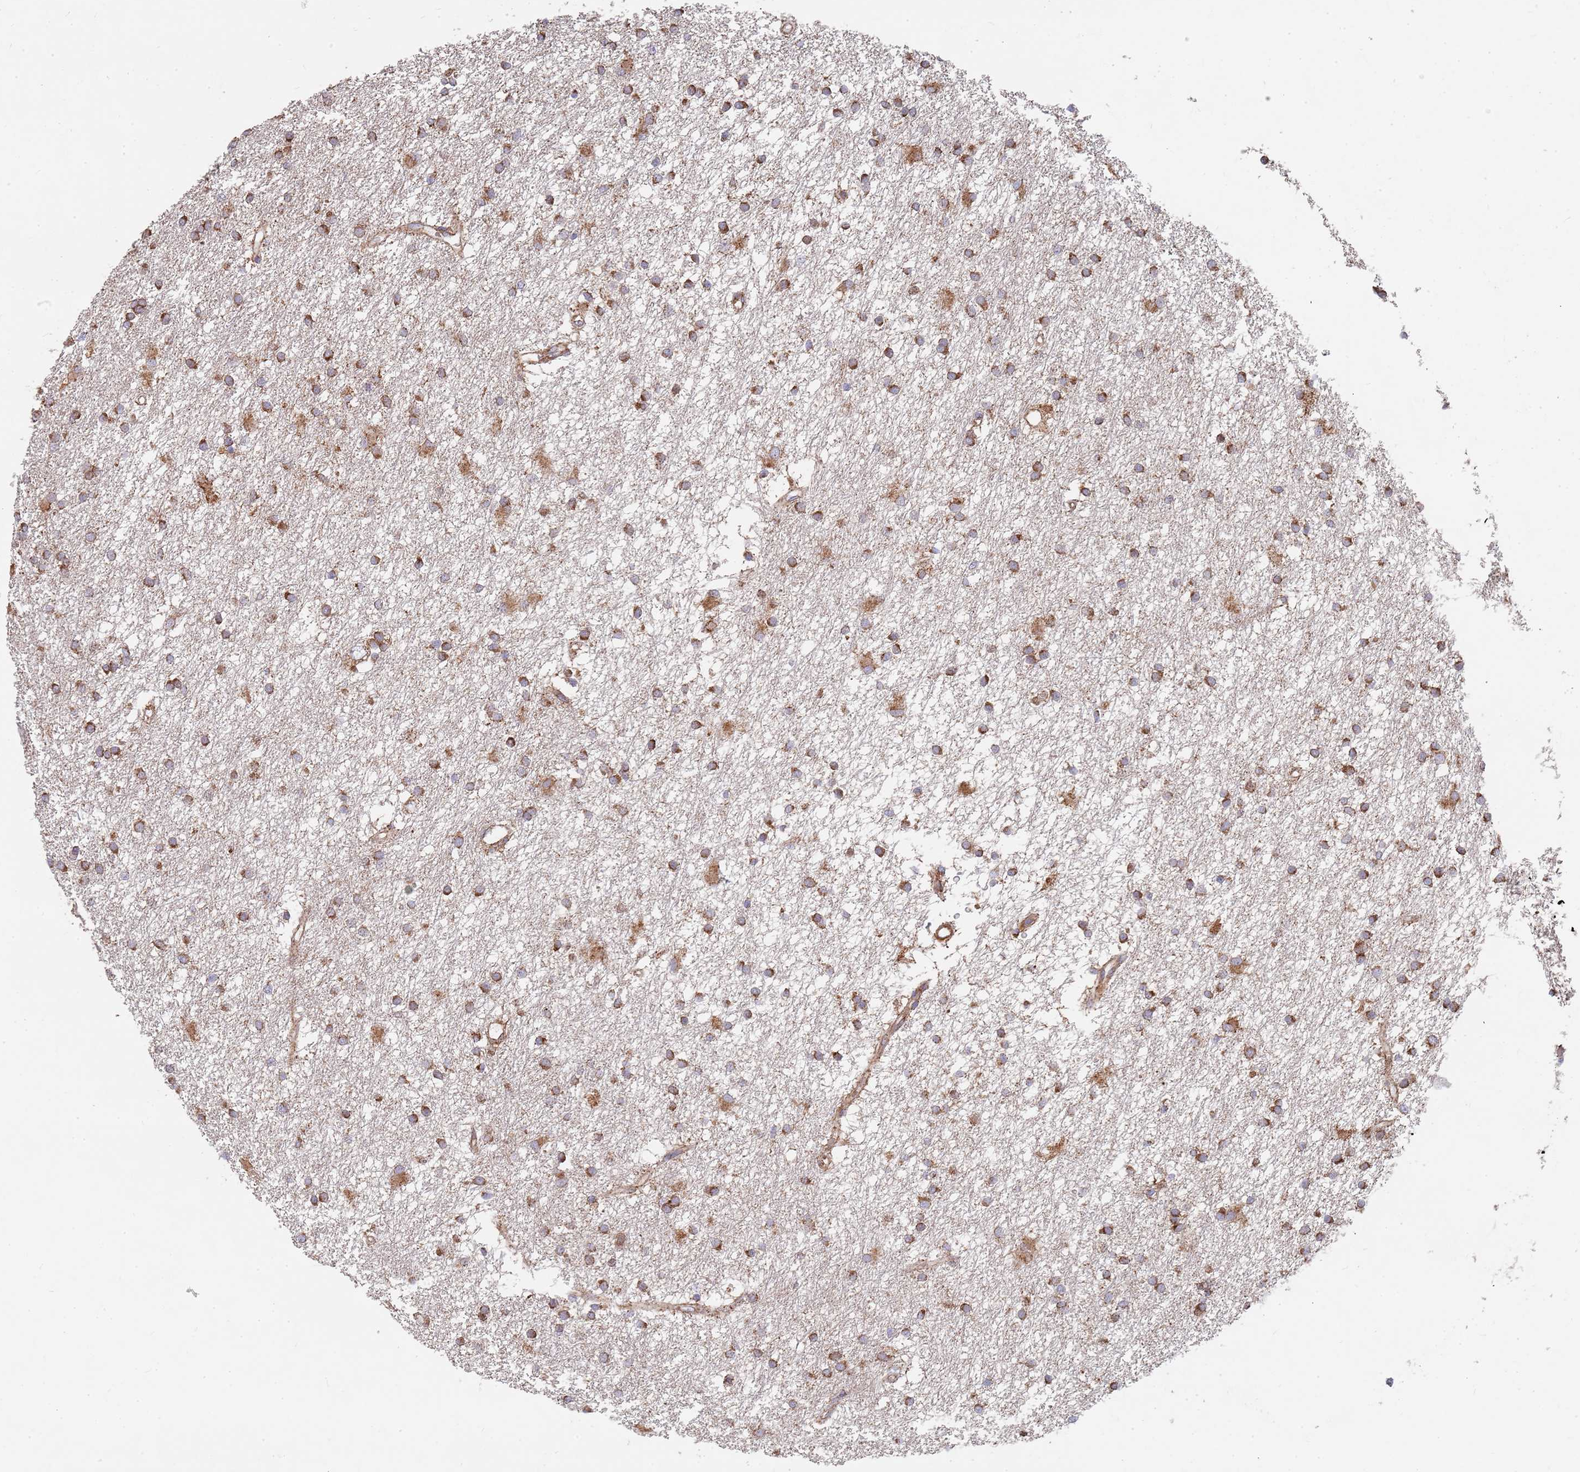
{"staining": {"intensity": "moderate", "quantity": ">75%", "location": "cytoplasmic/membranous"}, "tissue": "glioma", "cell_type": "Tumor cells", "image_type": "cancer", "snomed": [{"axis": "morphology", "description": "Glioma, malignant, High grade"}, {"axis": "topography", "description": "Brain"}], "caption": "DAB immunohistochemical staining of human glioma exhibits moderate cytoplasmic/membranous protein expression in approximately >75% of tumor cells.", "gene": "WDFY3", "patient": {"sex": "male", "age": 77}}